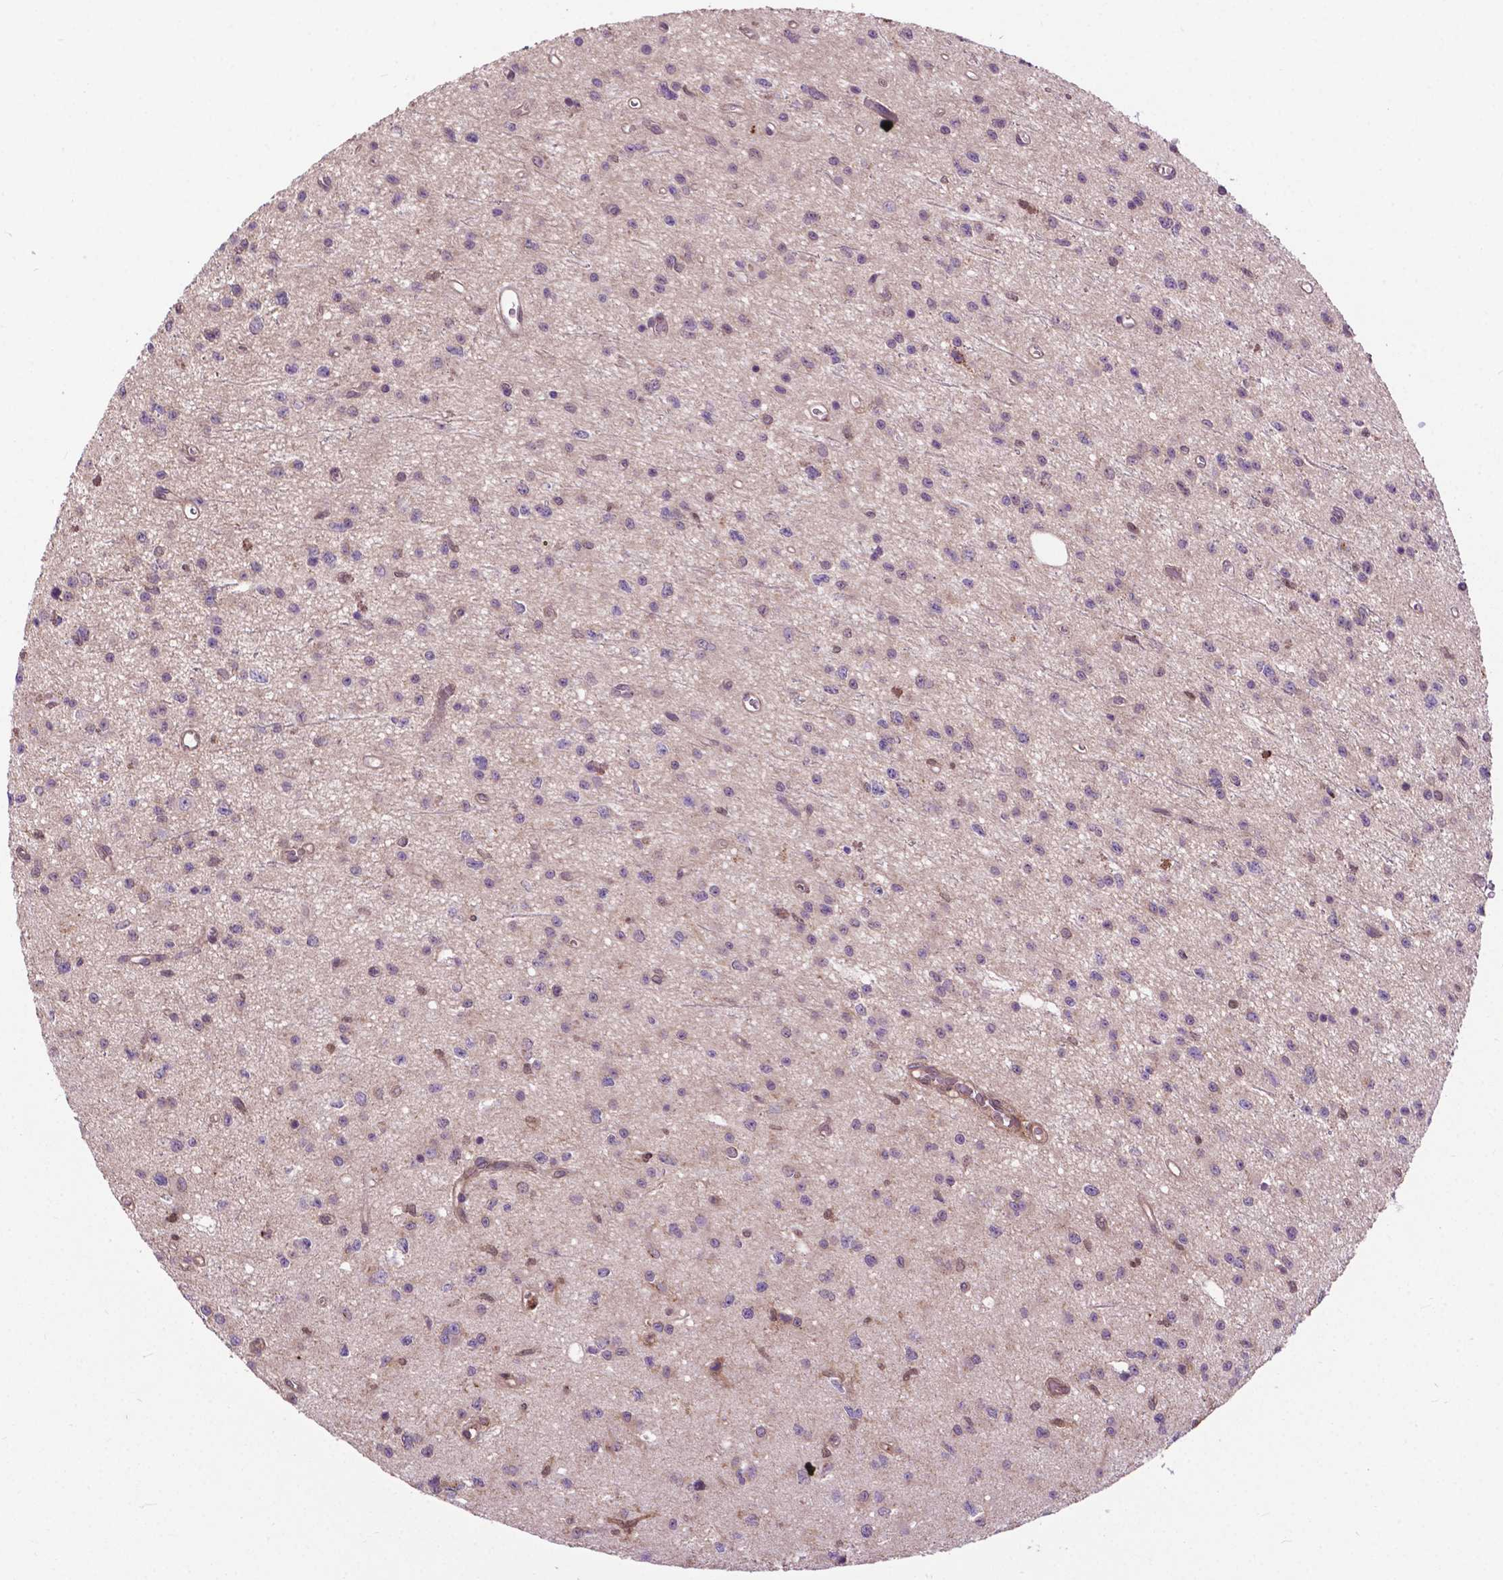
{"staining": {"intensity": "negative", "quantity": "none", "location": "none"}, "tissue": "glioma", "cell_type": "Tumor cells", "image_type": "cancer", "snomed": [{"axis": "morphology", "description": "Glioma, malignant, Low grade"}, {"axis": "topography", "description": "Brain"}], "caption": "This histopathology image is of malignant glioma (low-grade) stained with IHC to label a protein in brown with the nuclei are counter-stained blue. There is no staining in tumor cells.", "gene": "CHMP4A", "patient": {"sex": "female", "age": 45}}